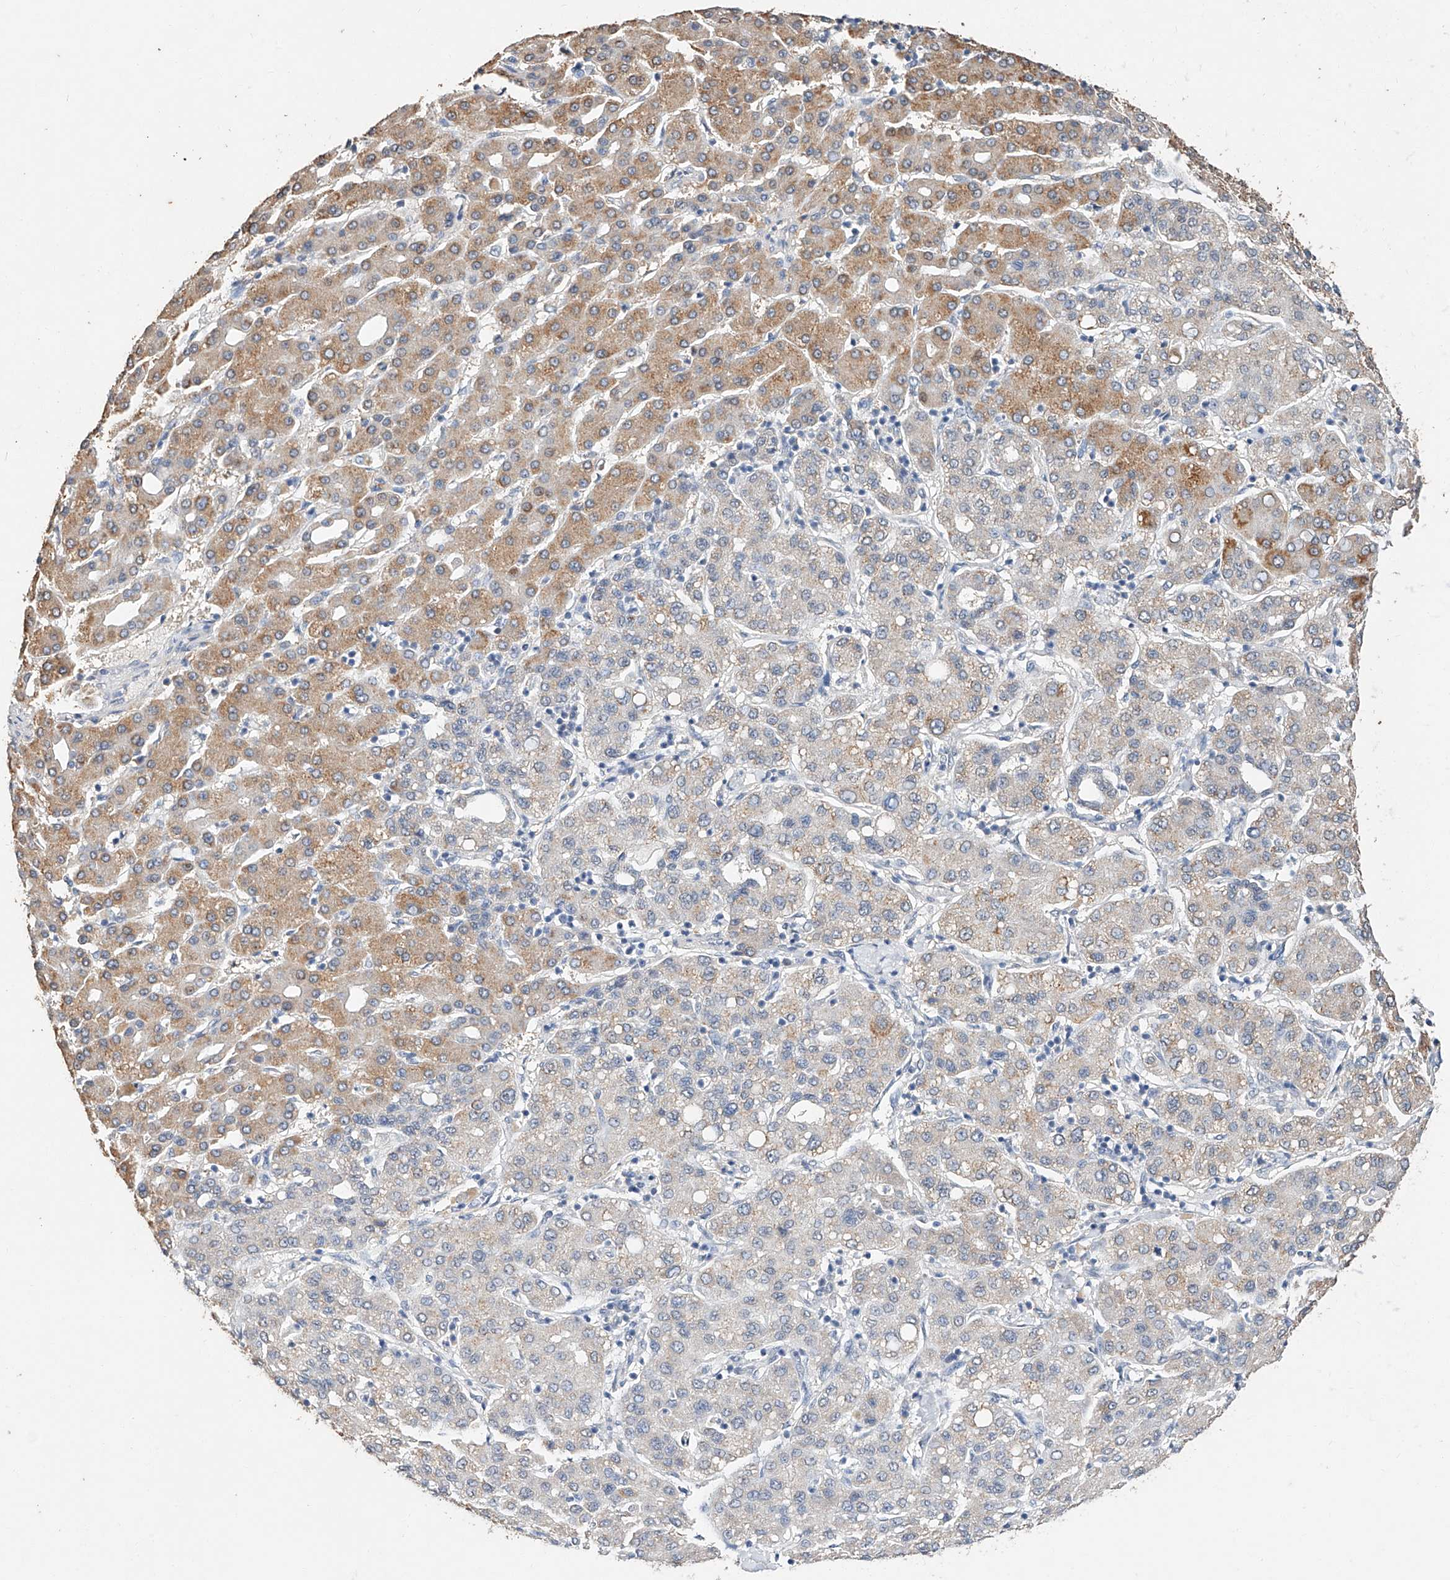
{"staining": {"intensity": "weak", "quantity": "25%-75%", "location": "cytoplasmic/membranous"}, "tissue": "liver cancer", "cell_type": "Tumor cells", "image_type": "cancer", "snomed": [{"axis": "morphology", "description": "Carcinoma, Hepatocellular, NOS"}, {"axis": "topography", "description": "Liver"}], "caption": "Weak cytoplasmic/membranous protein expression is identified in about 25%-75% of tumor cells in liver cancer.", "gene": "CERS4", "patient": {"sex": "male", "age": 65}}